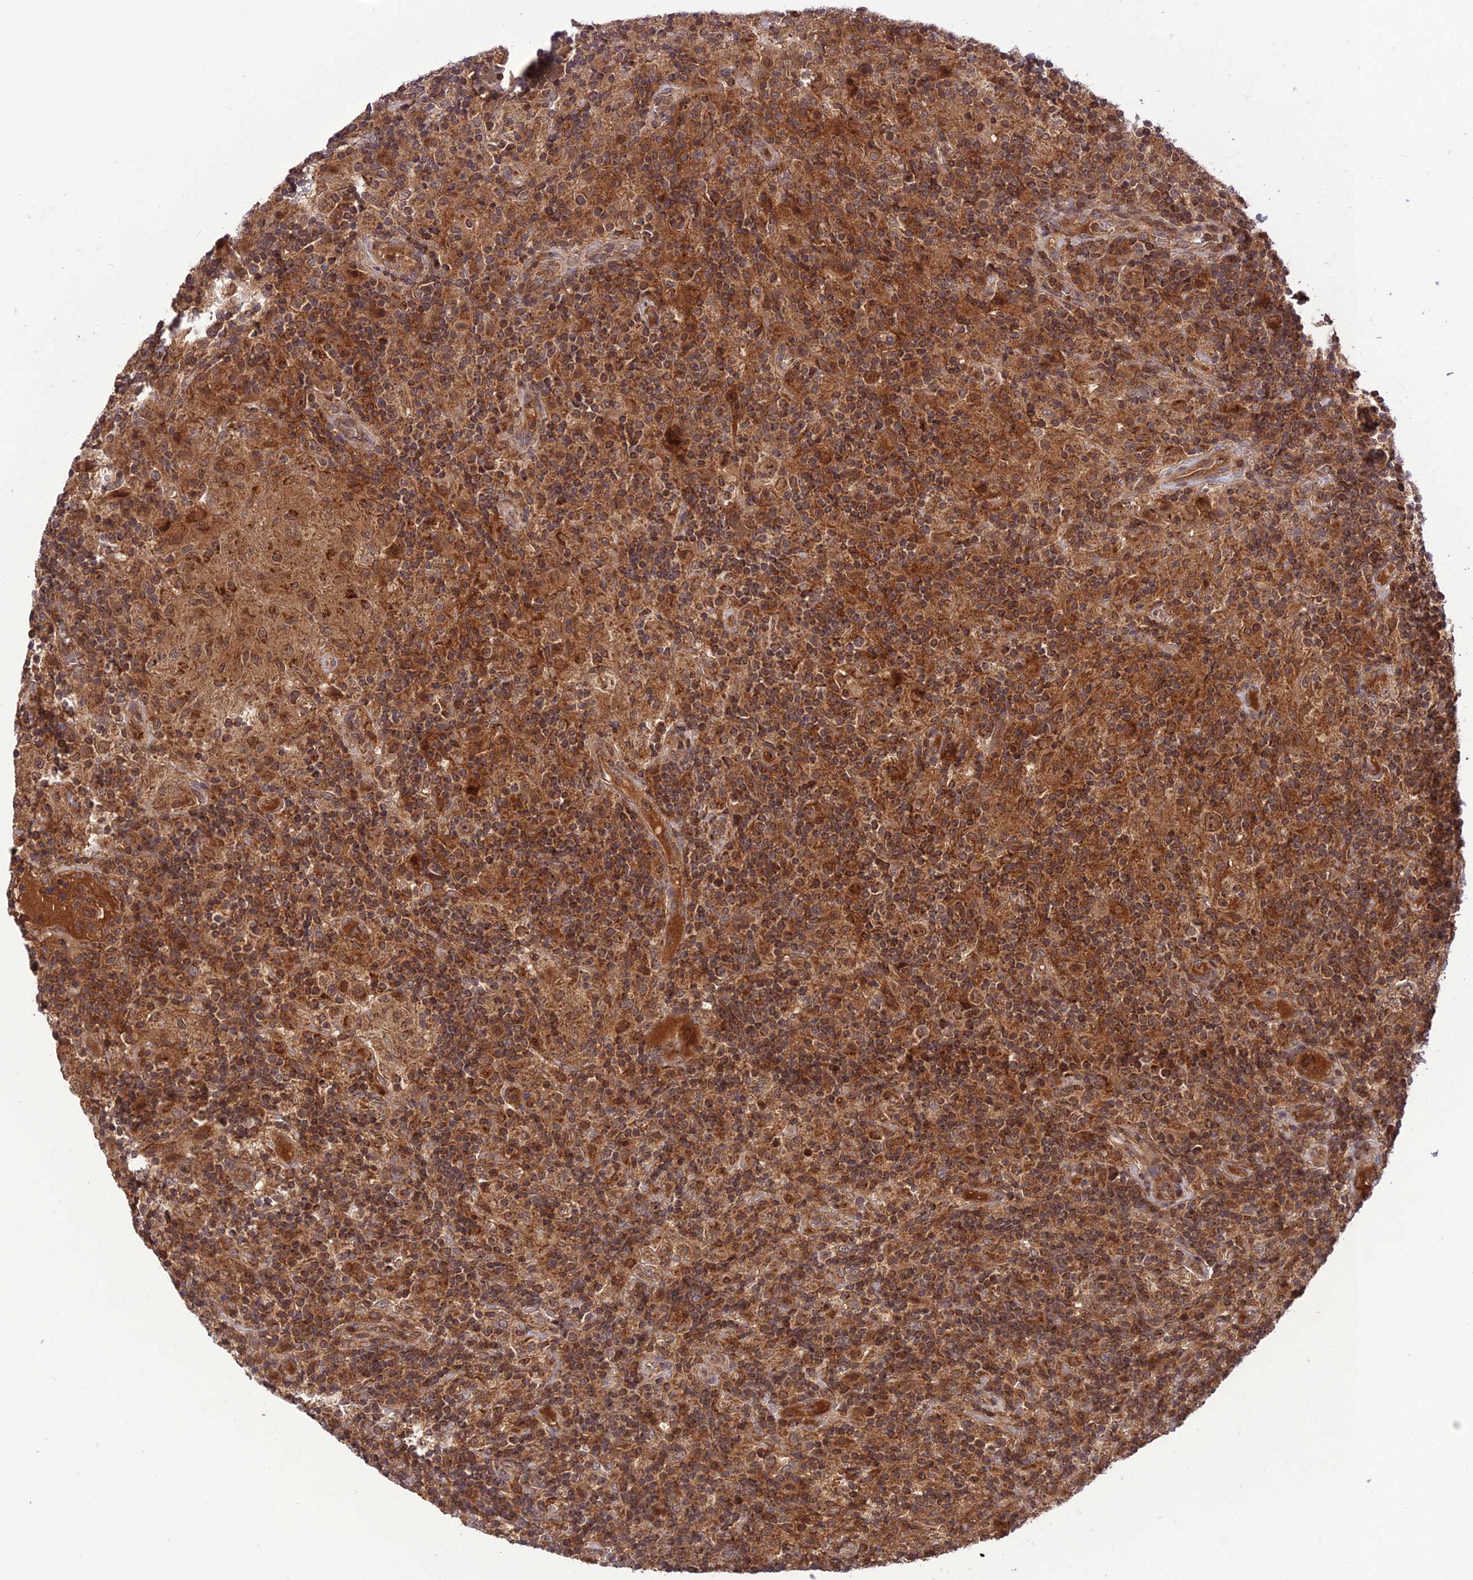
{"staining": {"intensity": "moderate", "quantity": ">75%", "location": "cytoplasmic/membranous"}, "tissue": "lymphoma", "cell_type": "Tumor cells", "image_type": "cancer", "snomed": [{"axis": "morphology", "description": "Hodgkin's disease, NOS"}, {"axis": "topography", "description": "Lymph node"}], "caption": "The image reveals immunohistochemical staining of lymphoma. There is moderate cytoplasmic/membranous positivity is identified in about >75% of tumor cells.", "gene": "NDUFC1", "patient": {"sex": "male", "age": 70}}